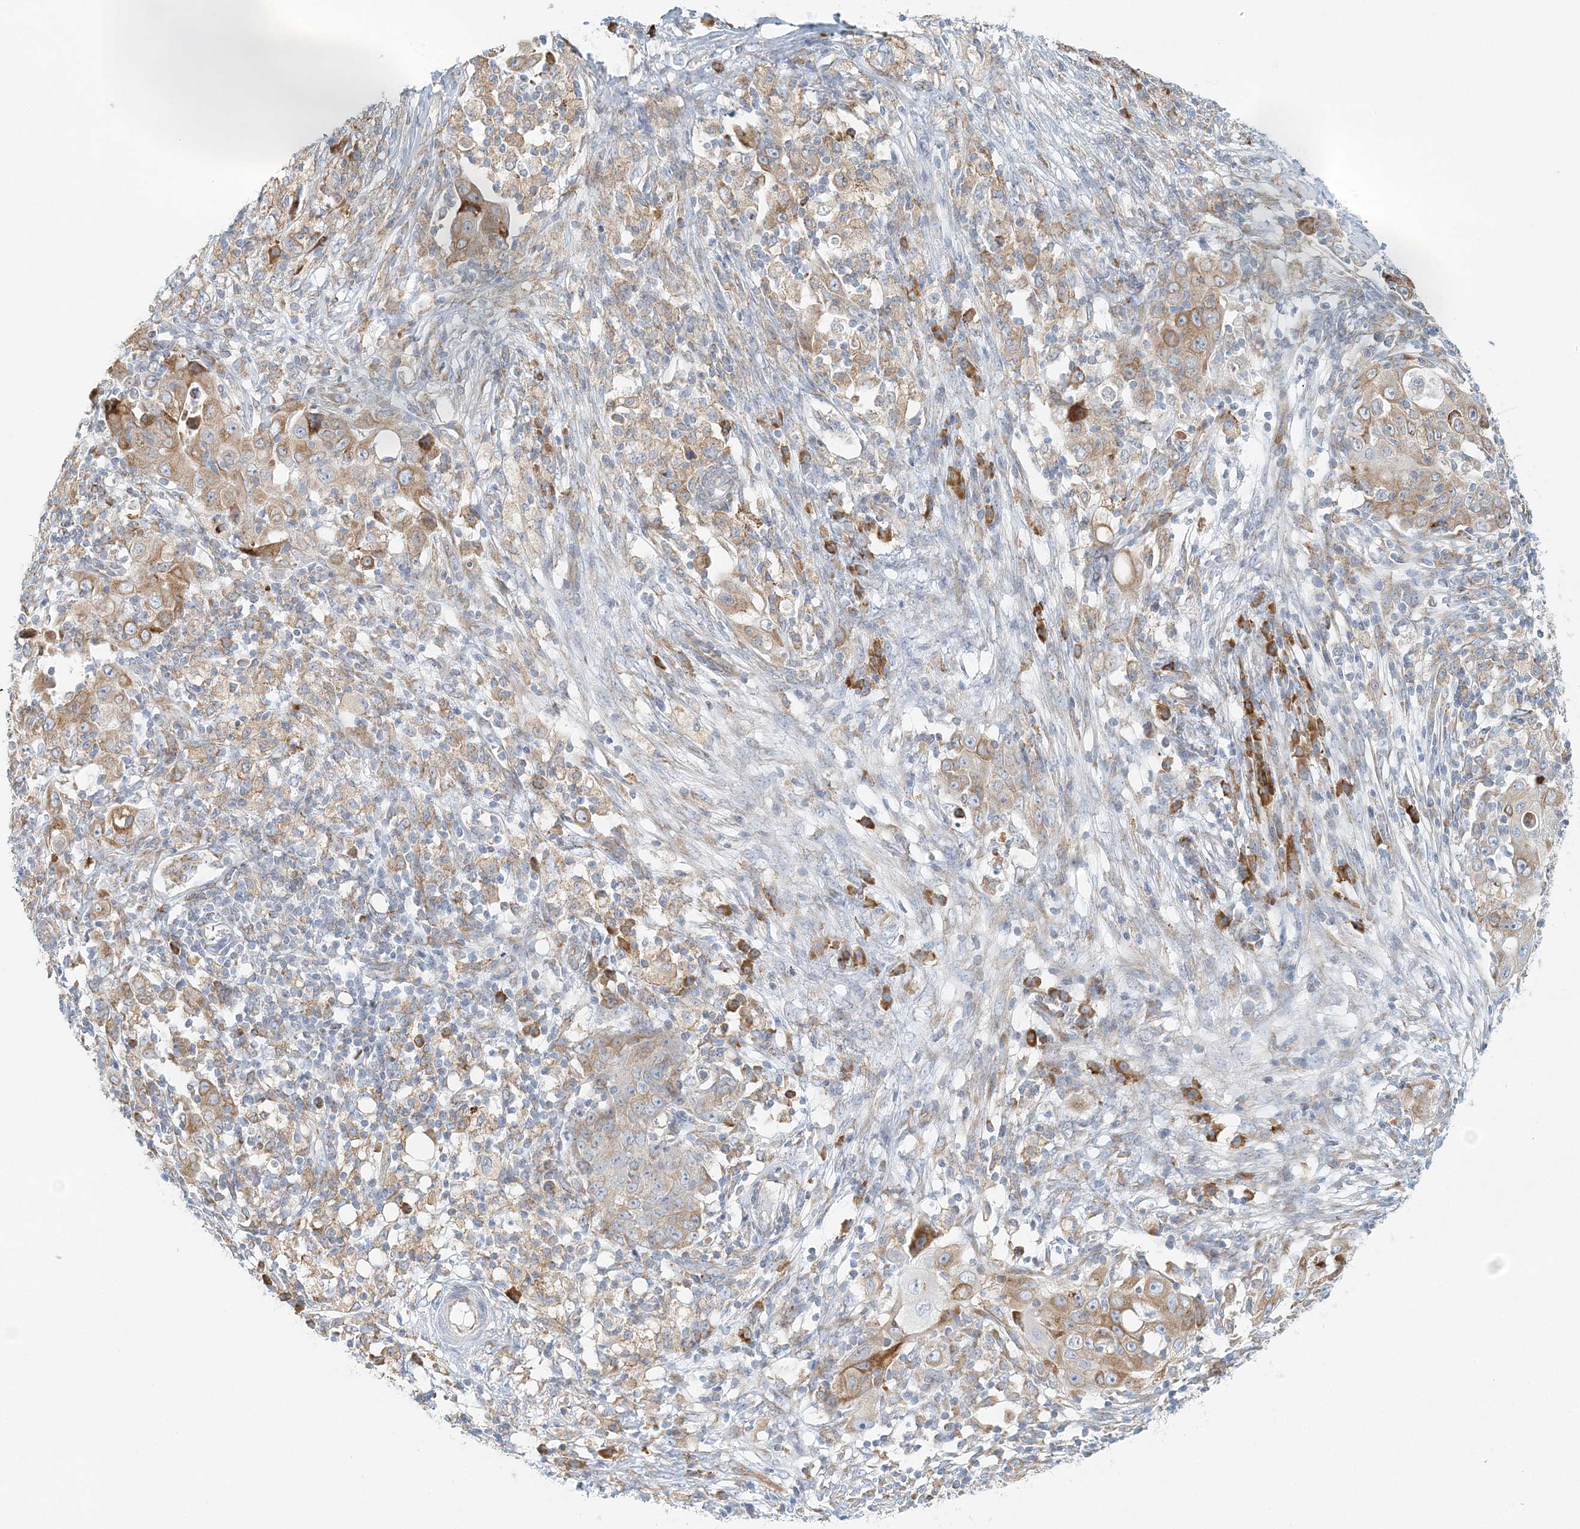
{"staining": {"intensity": "moderate", "quantity": ">75%", "location": "cytoplasmic/membranous"}, "tissue": "ovarian cancer", "cell_type": "Tumor cells", "image_type": "cancer", "snomed": [{"axis": "morphology", "description": "Carcinoma, endometroid"}, {"axis": "topography", "description": "Ovary"}], "caption": "IHC (DAB (3,3'-diaminobenzidine)) staining of human ovarian cancer displays moderate cytoplasmic/membranous protein expression in approximately >75% of tumor cells. Using DAB (3,3'-diaminobenzidine) (brown) and hematoxylin (blue) stains, captured at high magnification using brightfield microscopy.", "gene": "STK11IP", "patient": {"sex": "female", "age": 42}}